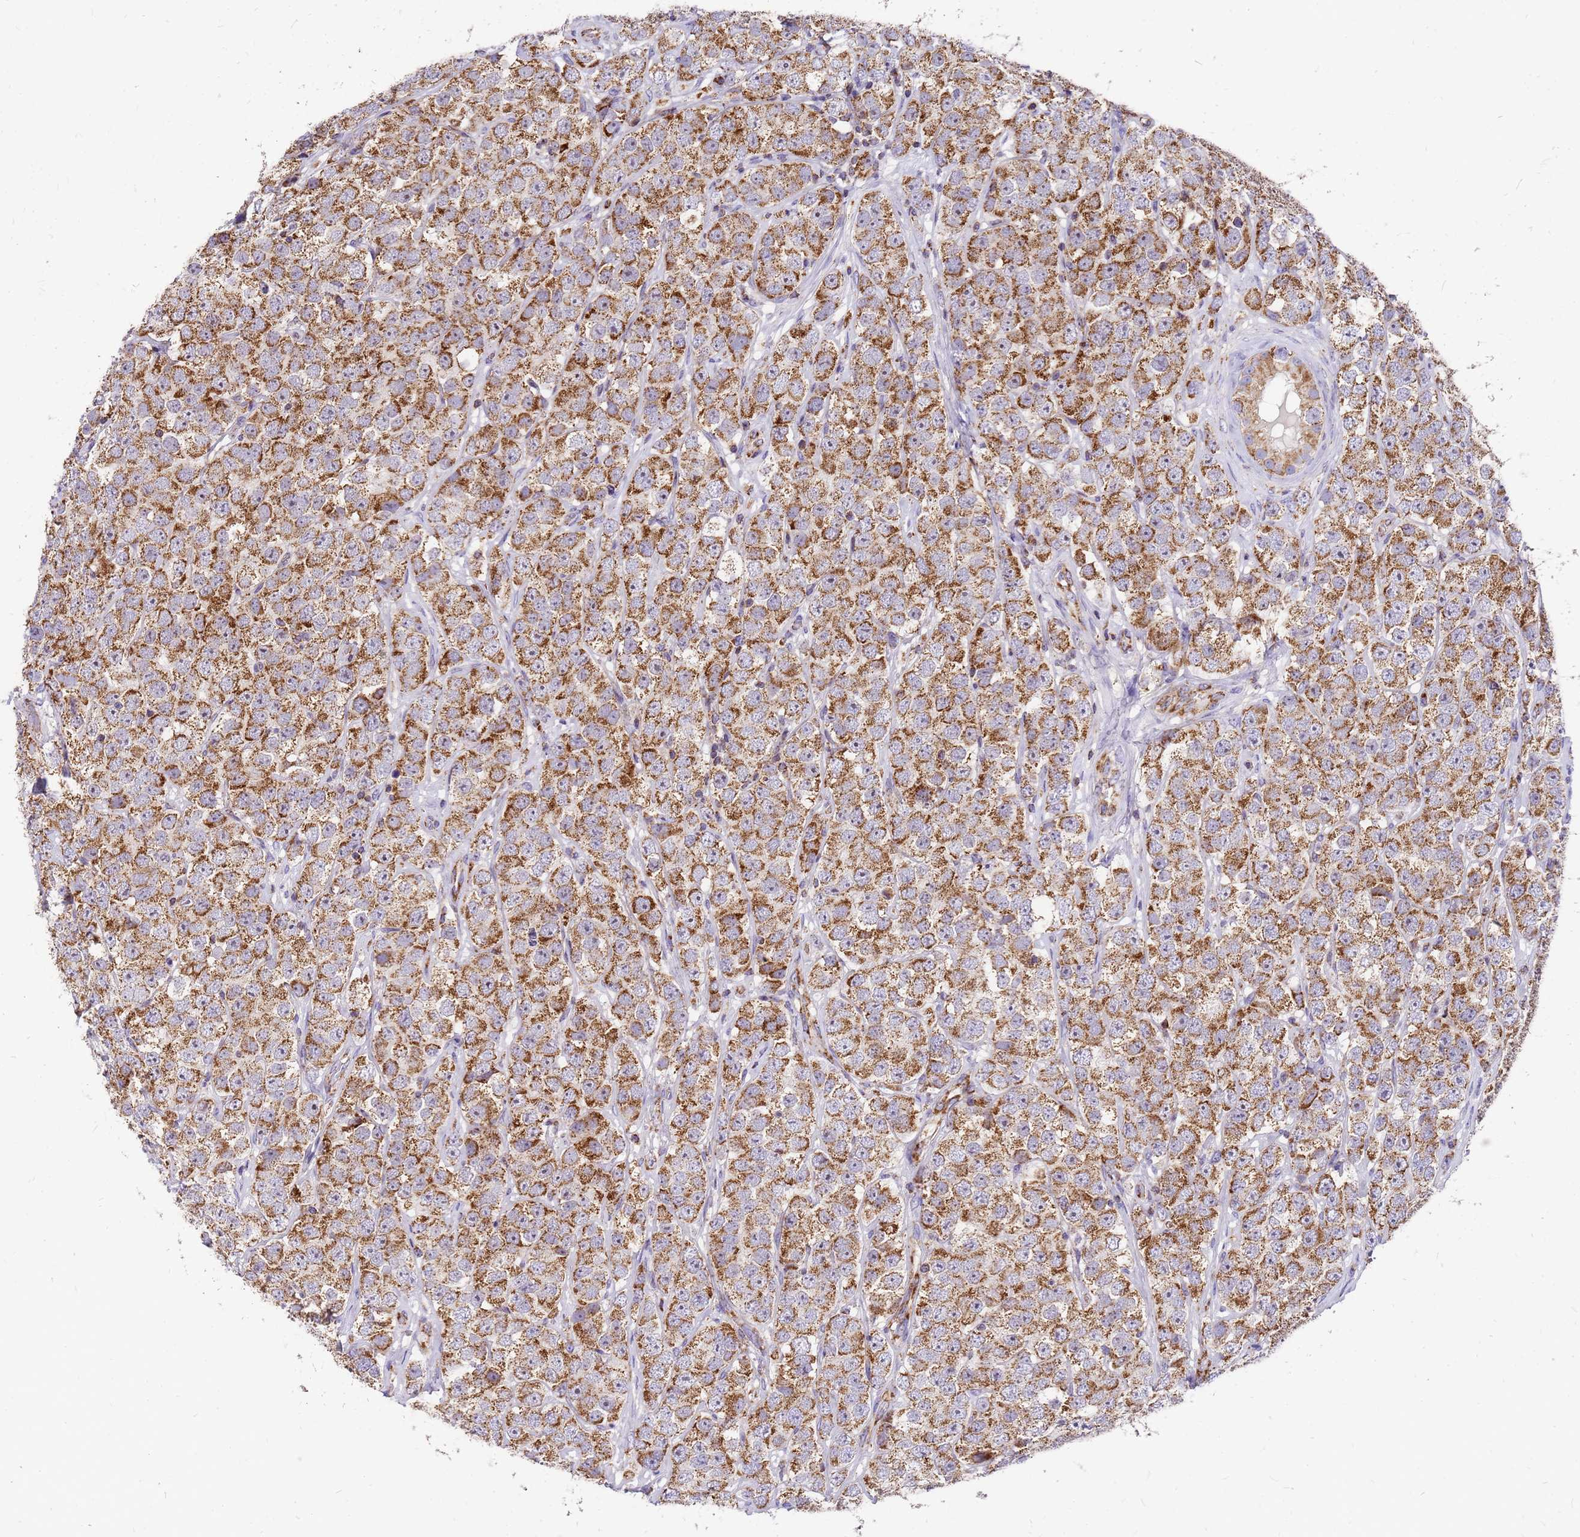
{"staining": {"intensity": "moderate", "quantity": ">75%", "location": "cytoplasmic/membranous"}, "tissue": "testis cancer", "cell_type": "Tumor cells", "image_type": "cancer", "snomed": [{"axis": "morphology", "description": "Seminoma, NOS"}, {"axis": "topography", "description": "Testis"}], "caption": "High-power microscopy captured an IHC image of testis cancer (seminoma), revealing moderate cytoplasmic/membranous expression in about >75% of tumor cells.", "gene": "MRPS26", "patient": {"sex": "male", "age": 28}}